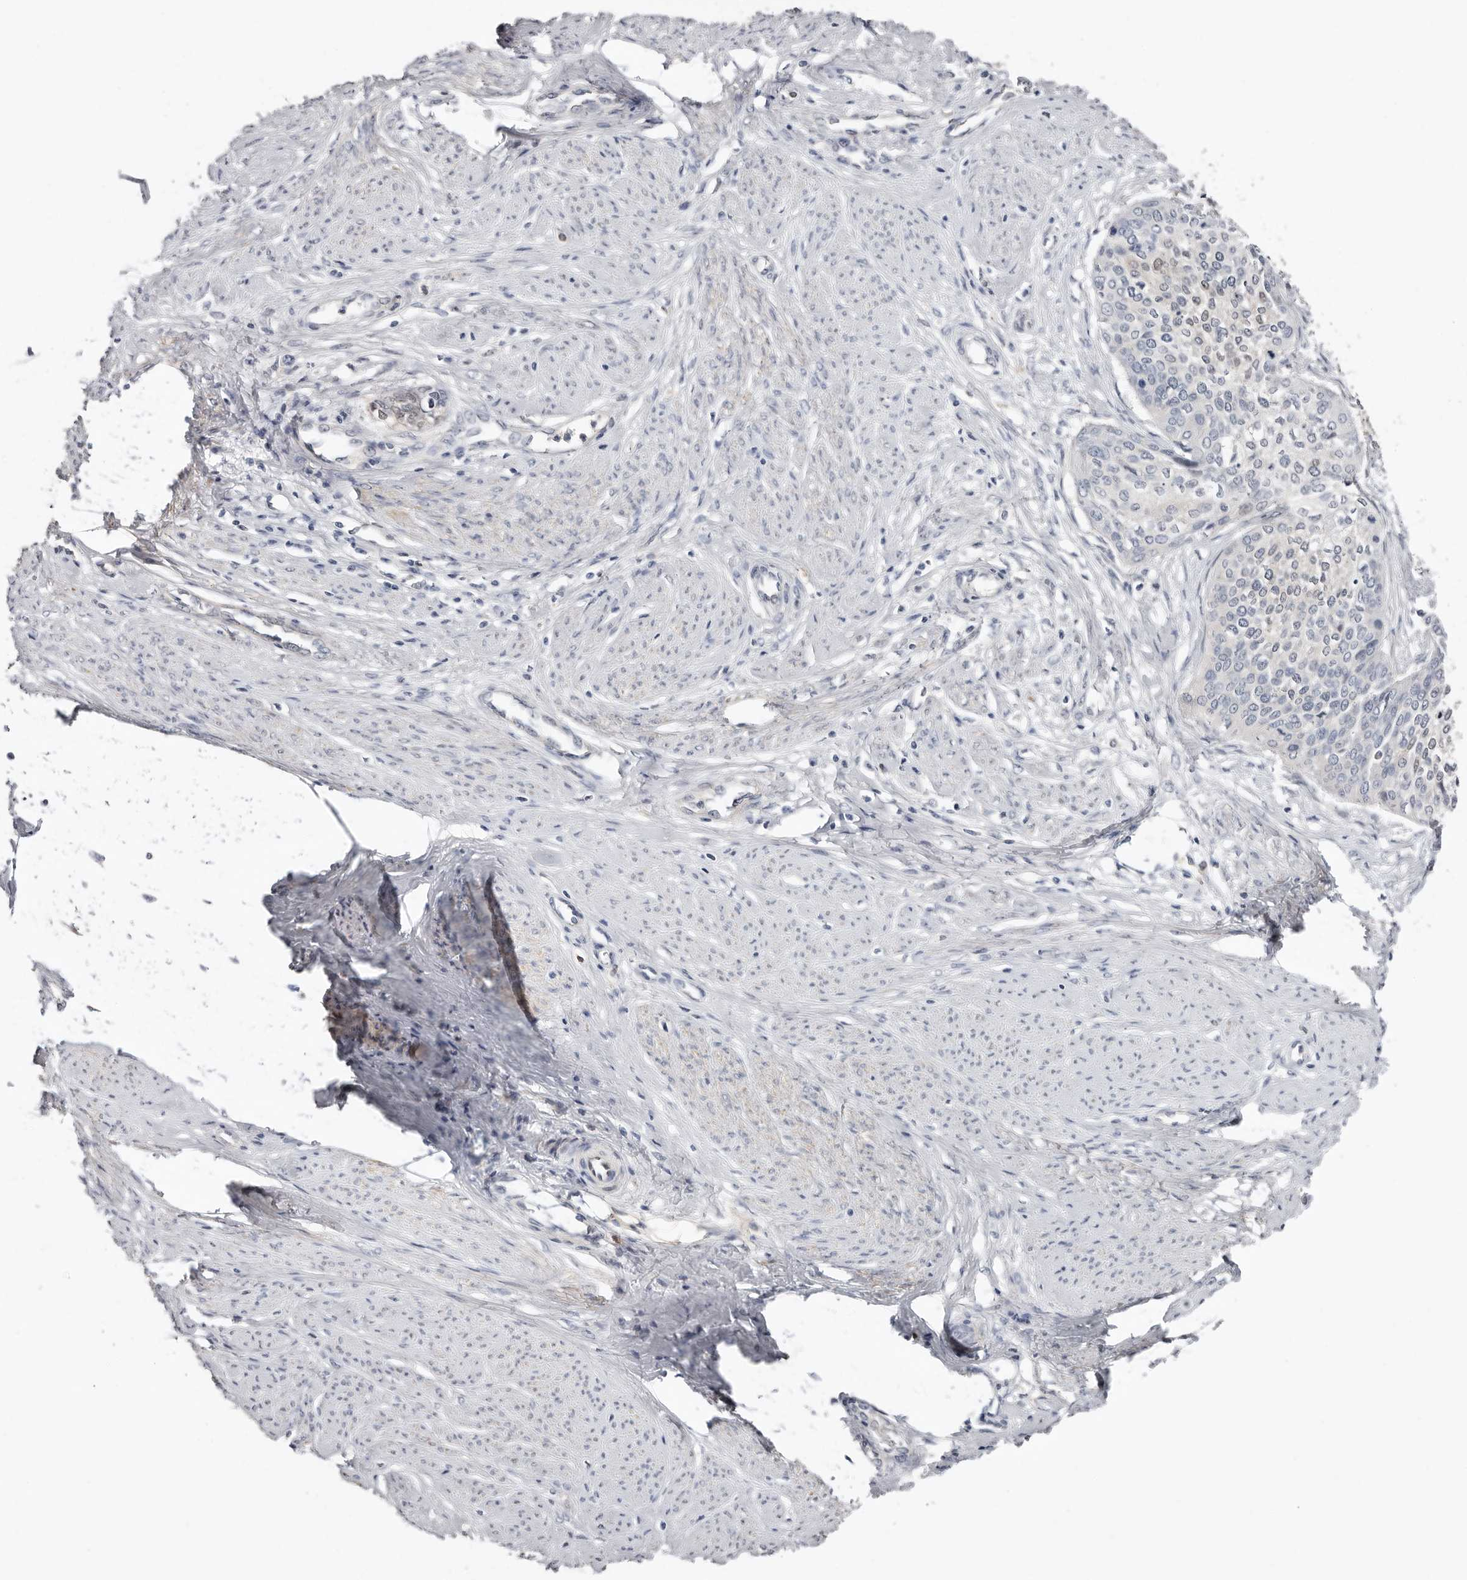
{"staining": {"intensity": "negative", "quantity": "none", "location": "none"}, "tissue": "cervical cancer", "cell_type": "Tumor cells", "image_type": "cancer", "snomed": [{"axis": "morphology", "description": "Squamous cell carcinoma, NOS"}, {"axis": "topography", "description": "Cervix"}], "caption": "This is an immunohistochemistry (IHC) photomicrograph of human squamous cell carcinoma (cervical). There is no expression in tumor cells.", "gene": "ASRGL1", "patient": {"sex": "female", "age": 37}}